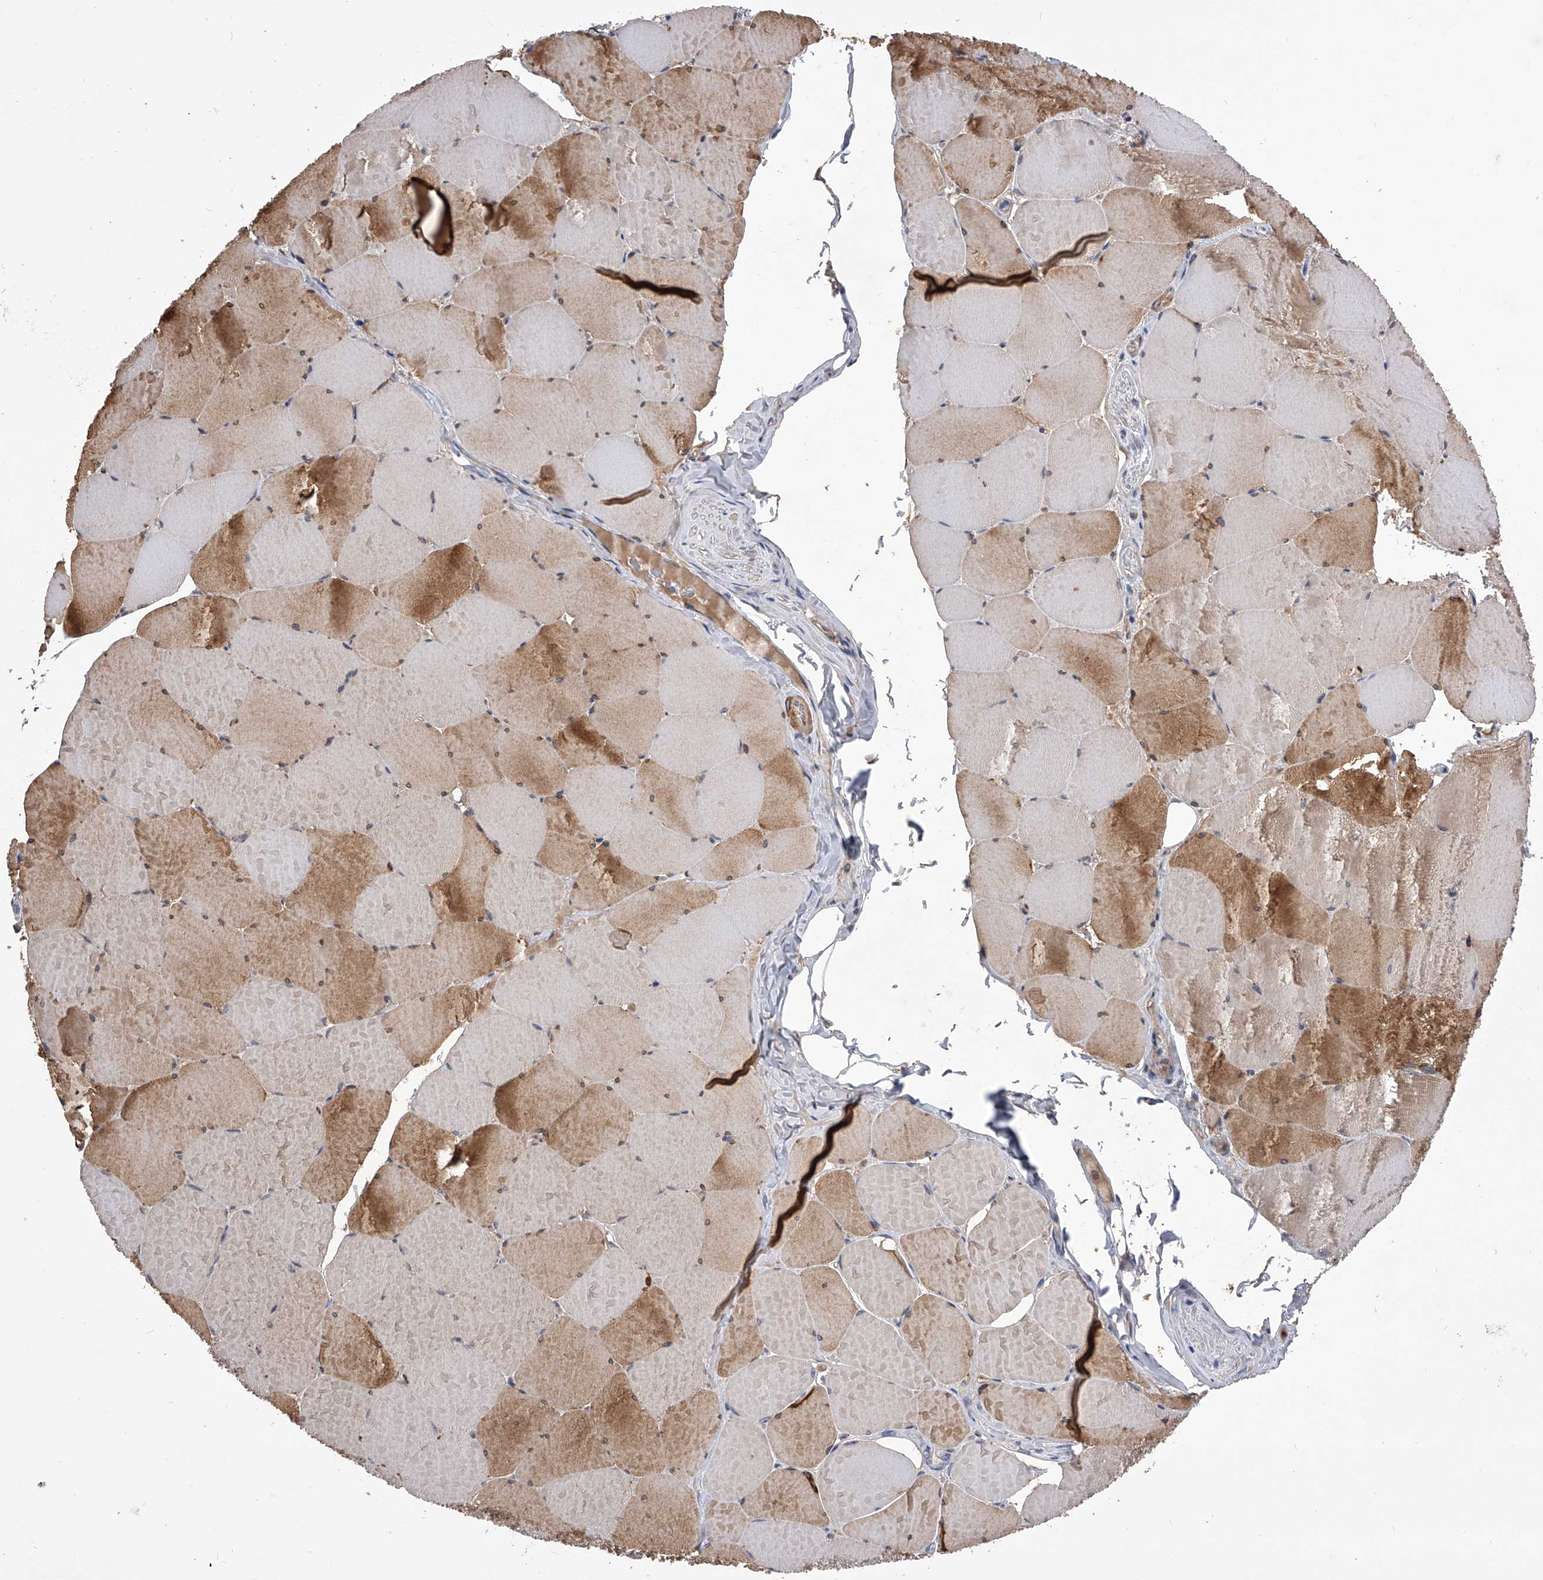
{"staining": {"intensity": "strong", "quantity": "<25%", "location": "cytoplasmic/membranous"}, "tissue": "skeletal muscle", "cell_type": "Myocytes", "image_type": "normal", "snomed": [{"axis": "morphology", "description": "Normal tissue, NOS"}, {"axis": "topography", "description": "Skeletal muscle"}, {"axis": "topography", "description": "Head-Neck"}], "caption": "Myocytes display medium levels of strong cytoplasmic/membranous staining in about <25% of cells in unremarkable skeletal muscle. Using DAB (brown) and hematoxylin (blue) stains, captured at high magnification using brightfield microscopy.", "gene": "CUL7", "patient": {"sex": "male", "age": 66}}